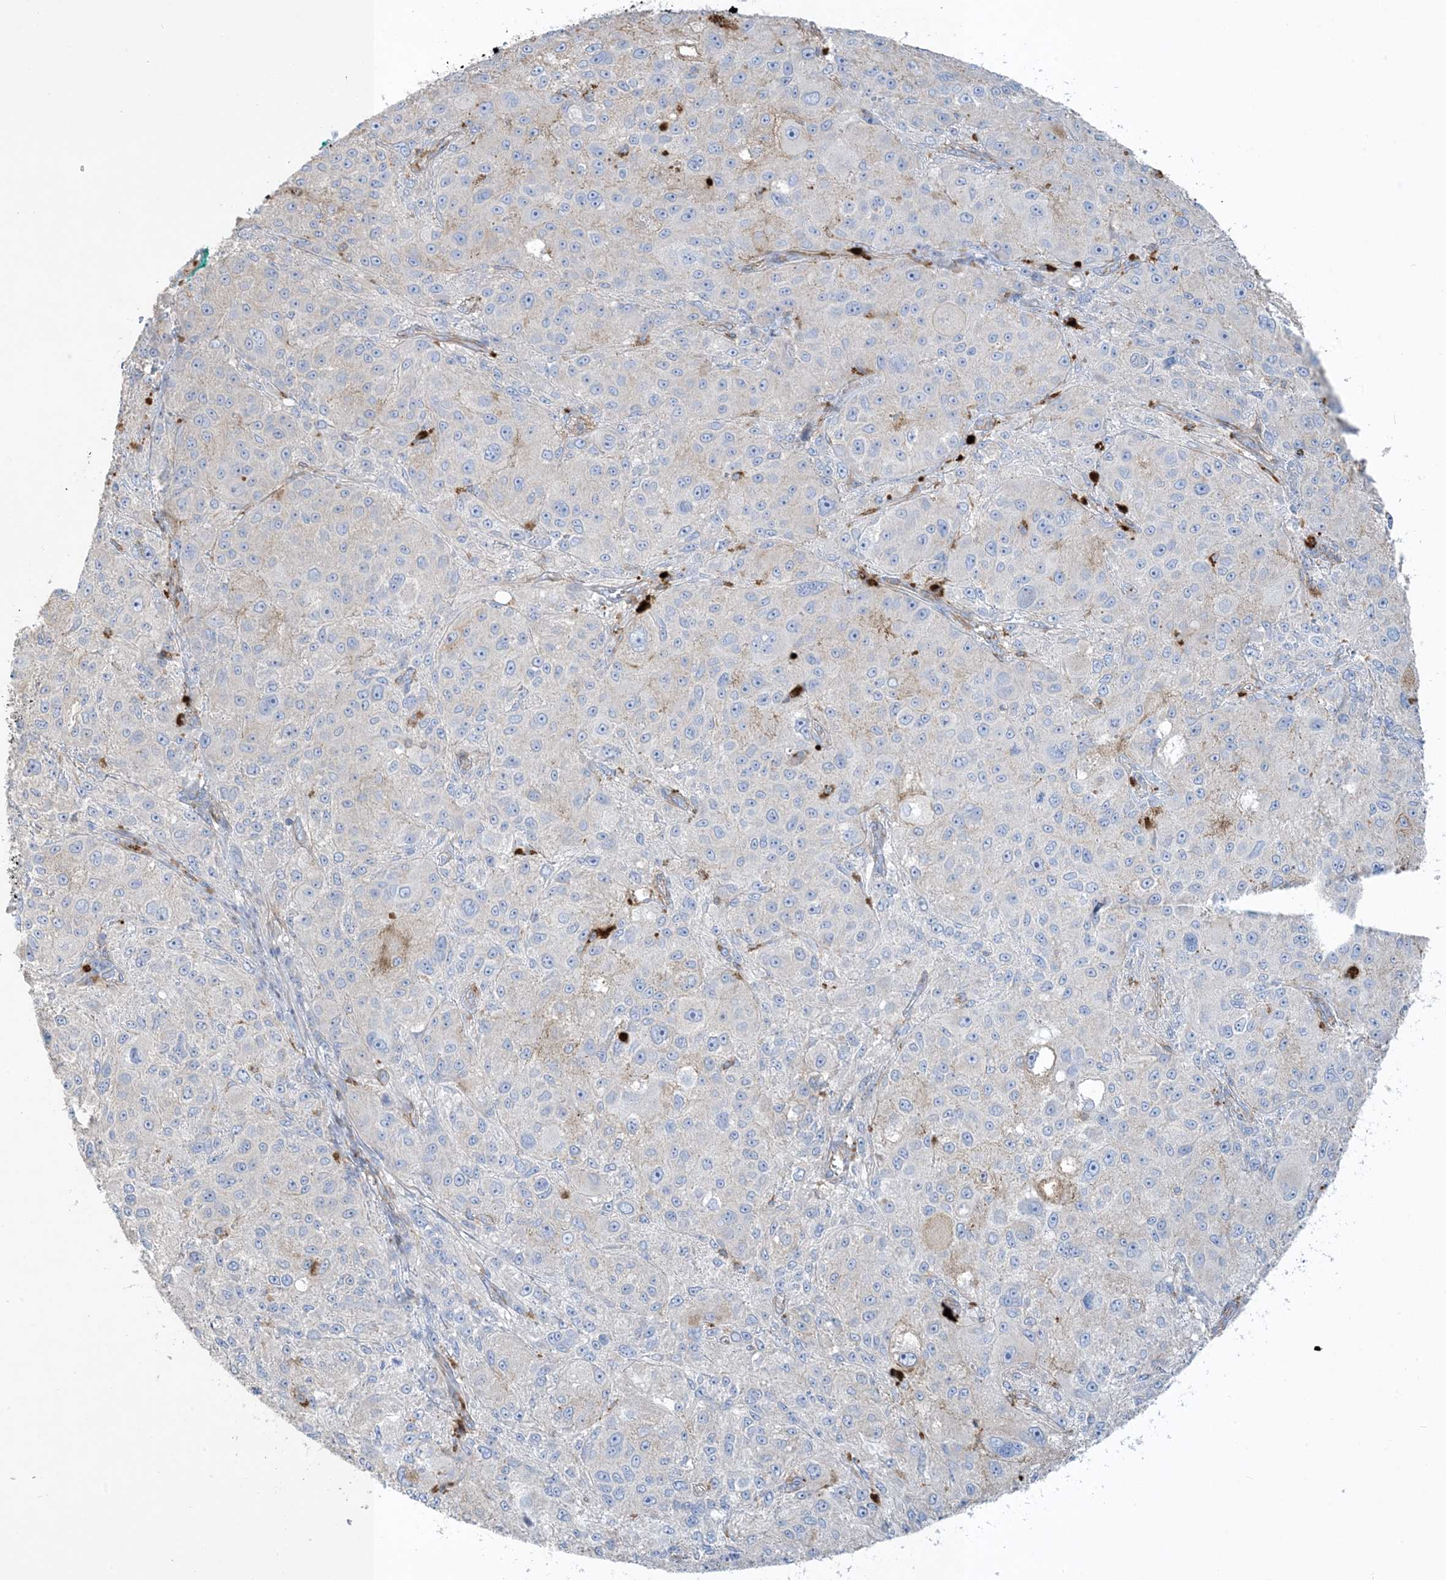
{"staining": {"intensity": "negative", "quantity": "none", "location": "none"}, "tissue": "melanoma", "cell_type": "Tumor cells", "image_type": "cancer", "snomed": [{"axis": "morphology", "description": "Necrosis, NOS"}, {"axis": "morphology", "description": "Malignant melanoma, NOS"}, {"axis": "topography", "description": "Skin"}], "caption": "This is an IHC micrograph of human malignant melanoma. There is no staining in tumor cells.", "gene": "GTF3C2", "patient": {"sex": "female", "age": 87}}